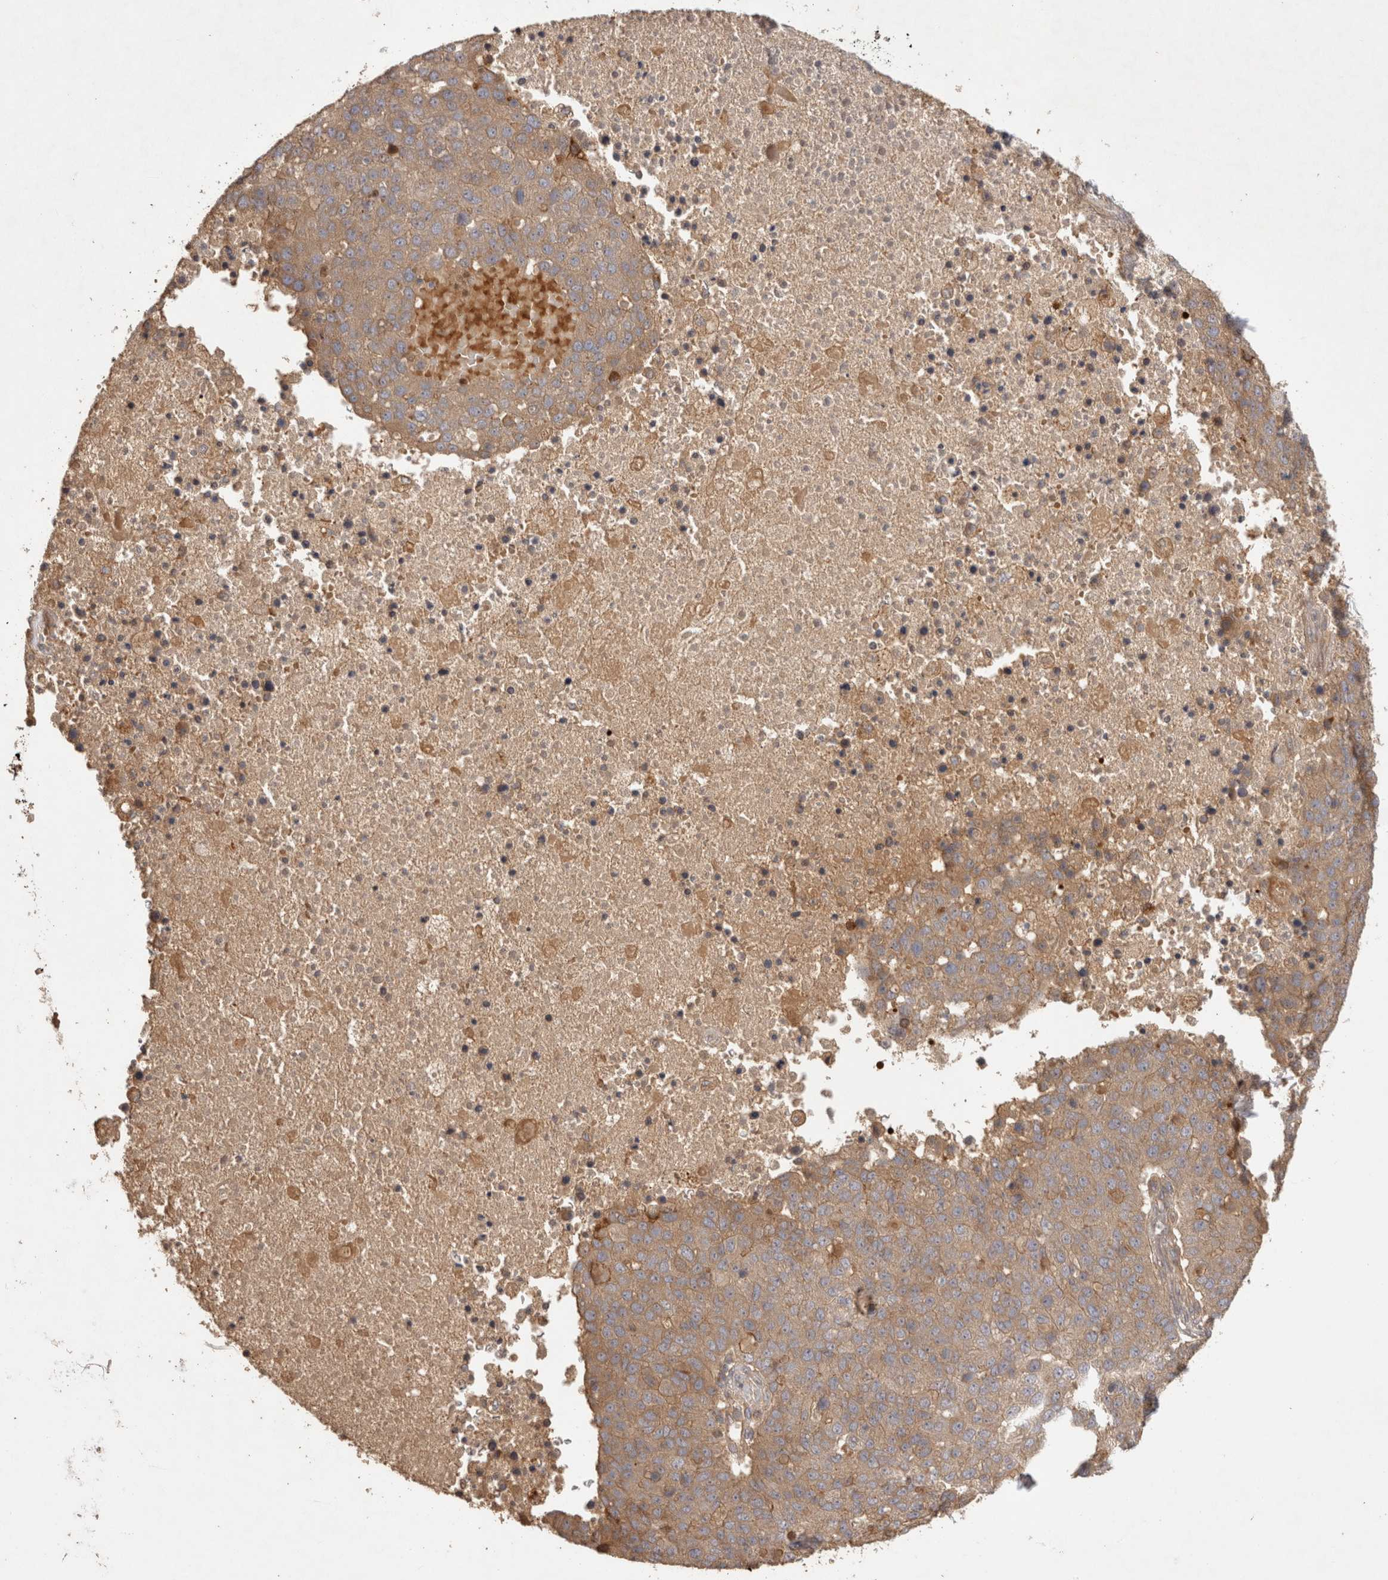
{"staining": {"intensity": "weak", "quantity": ">75%", "location": "cytoplasmic/membranous"}, "tissue": "pancreatic cancer", "cell_type": "Tumor cells", "image_type": "cancer", "snomed": [{"axis": "morphology", "description": "Adenocarcinoma, NOS"}, {"axis": "topography", "description": "Pancreas"}], "caption": "Tumor cells display low levels of weak cytoplasmic/membranous expression in about >75% of cells in pancreatic cancer (adenocarcinoma).", "gene": "PPP1R42", "patient": {"sex": "female", "age": 61}}